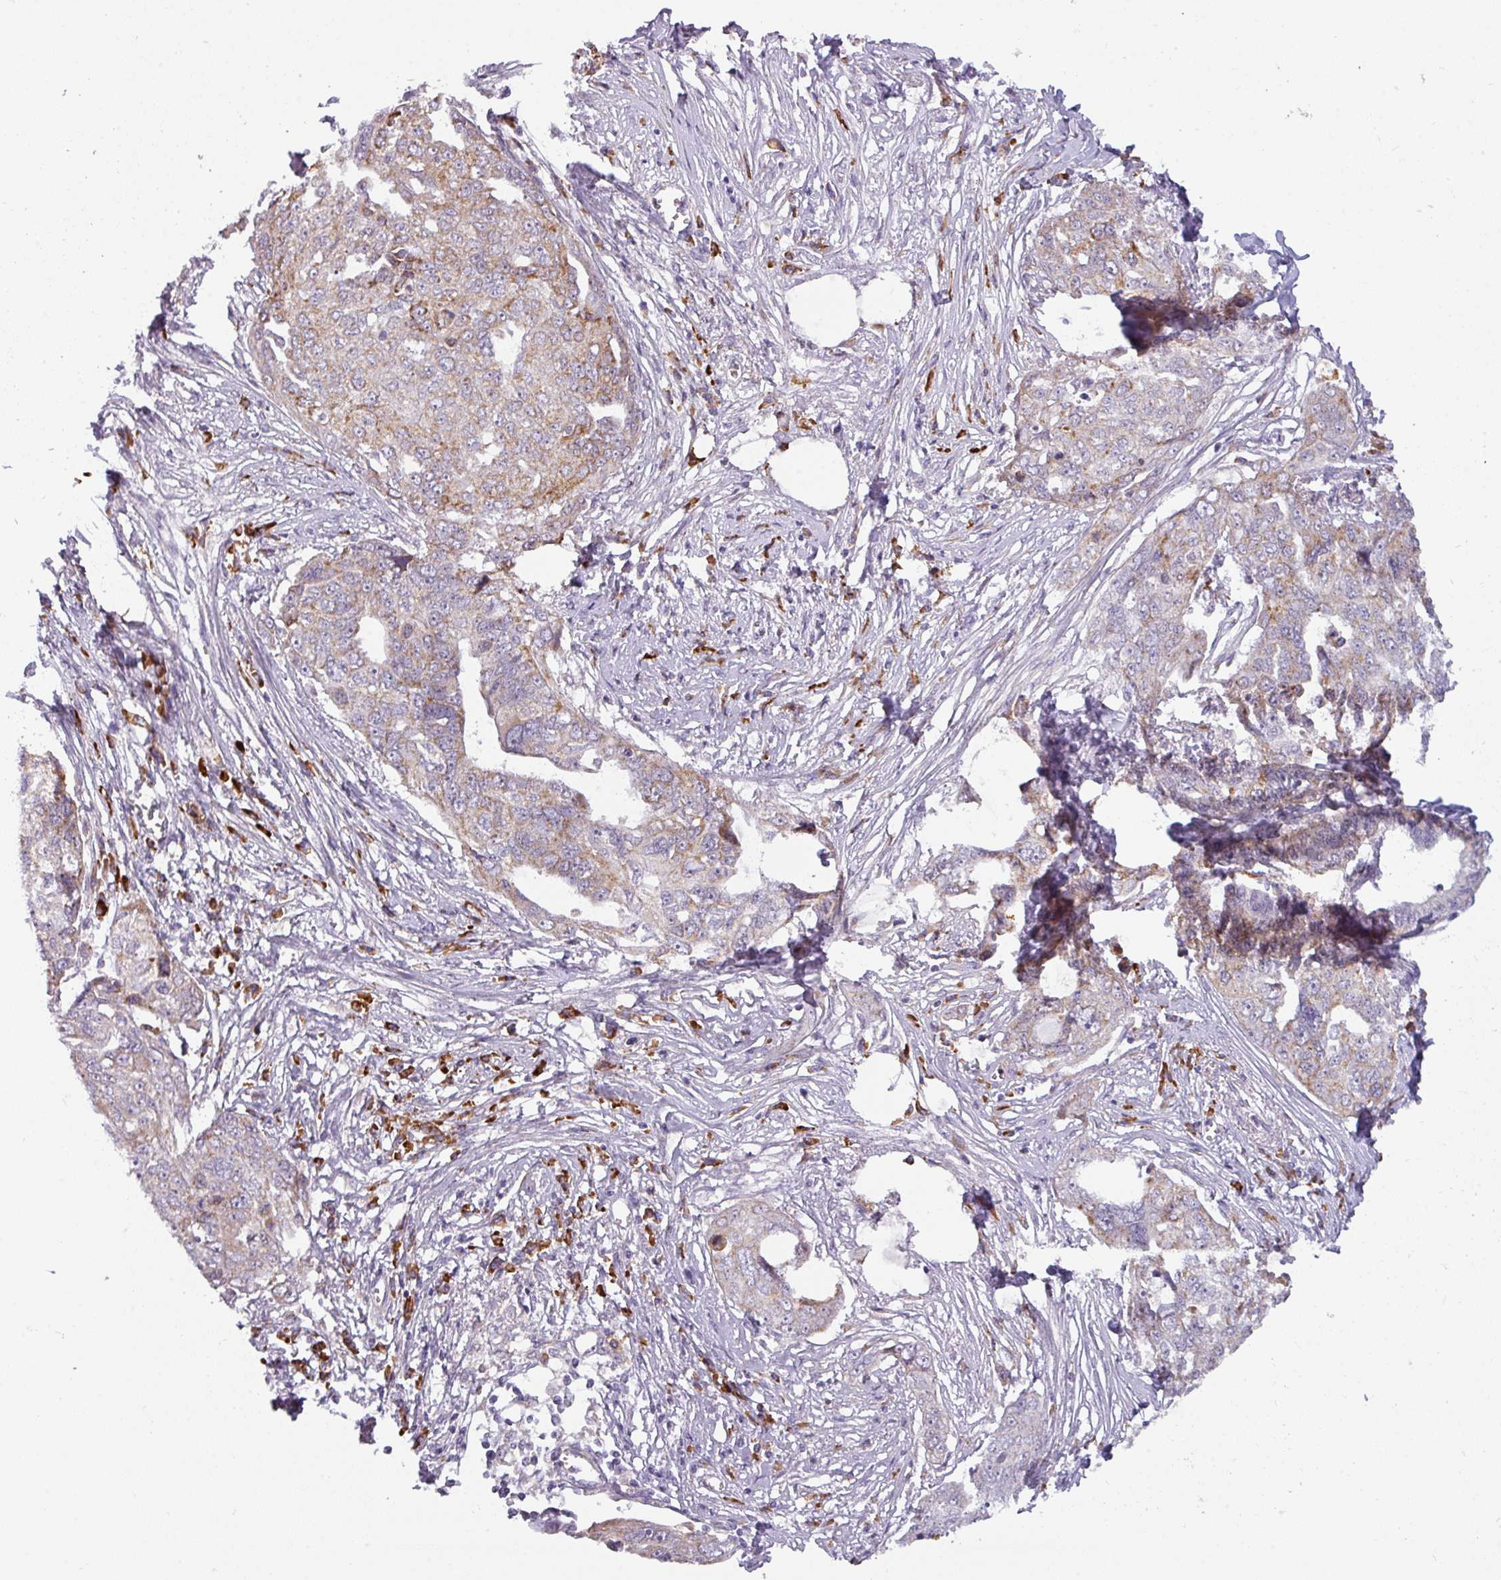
{"staining": {"intensity": "weak", "quantity": "25%-75%", "location": "cytoplasmic/membranous"}, "tissue": "ovarian cancer", "cell_type": "Tumor cells", "image_type": "cancer", "snomed": [{"axis": "morphology", "description": "Carcinoma, endometroid"}, {"axis": "topography", "description": "Ovary"}], "caption": "This image demonstrates immunohistochemistry (IHC) staining of human ovarian cancer, with low weak cytoplasmic/membranous expression in approximately 25%-75% of tumor cells.", "gene": "C2orf68", "patient": {"sex": "female", "age": 70}}